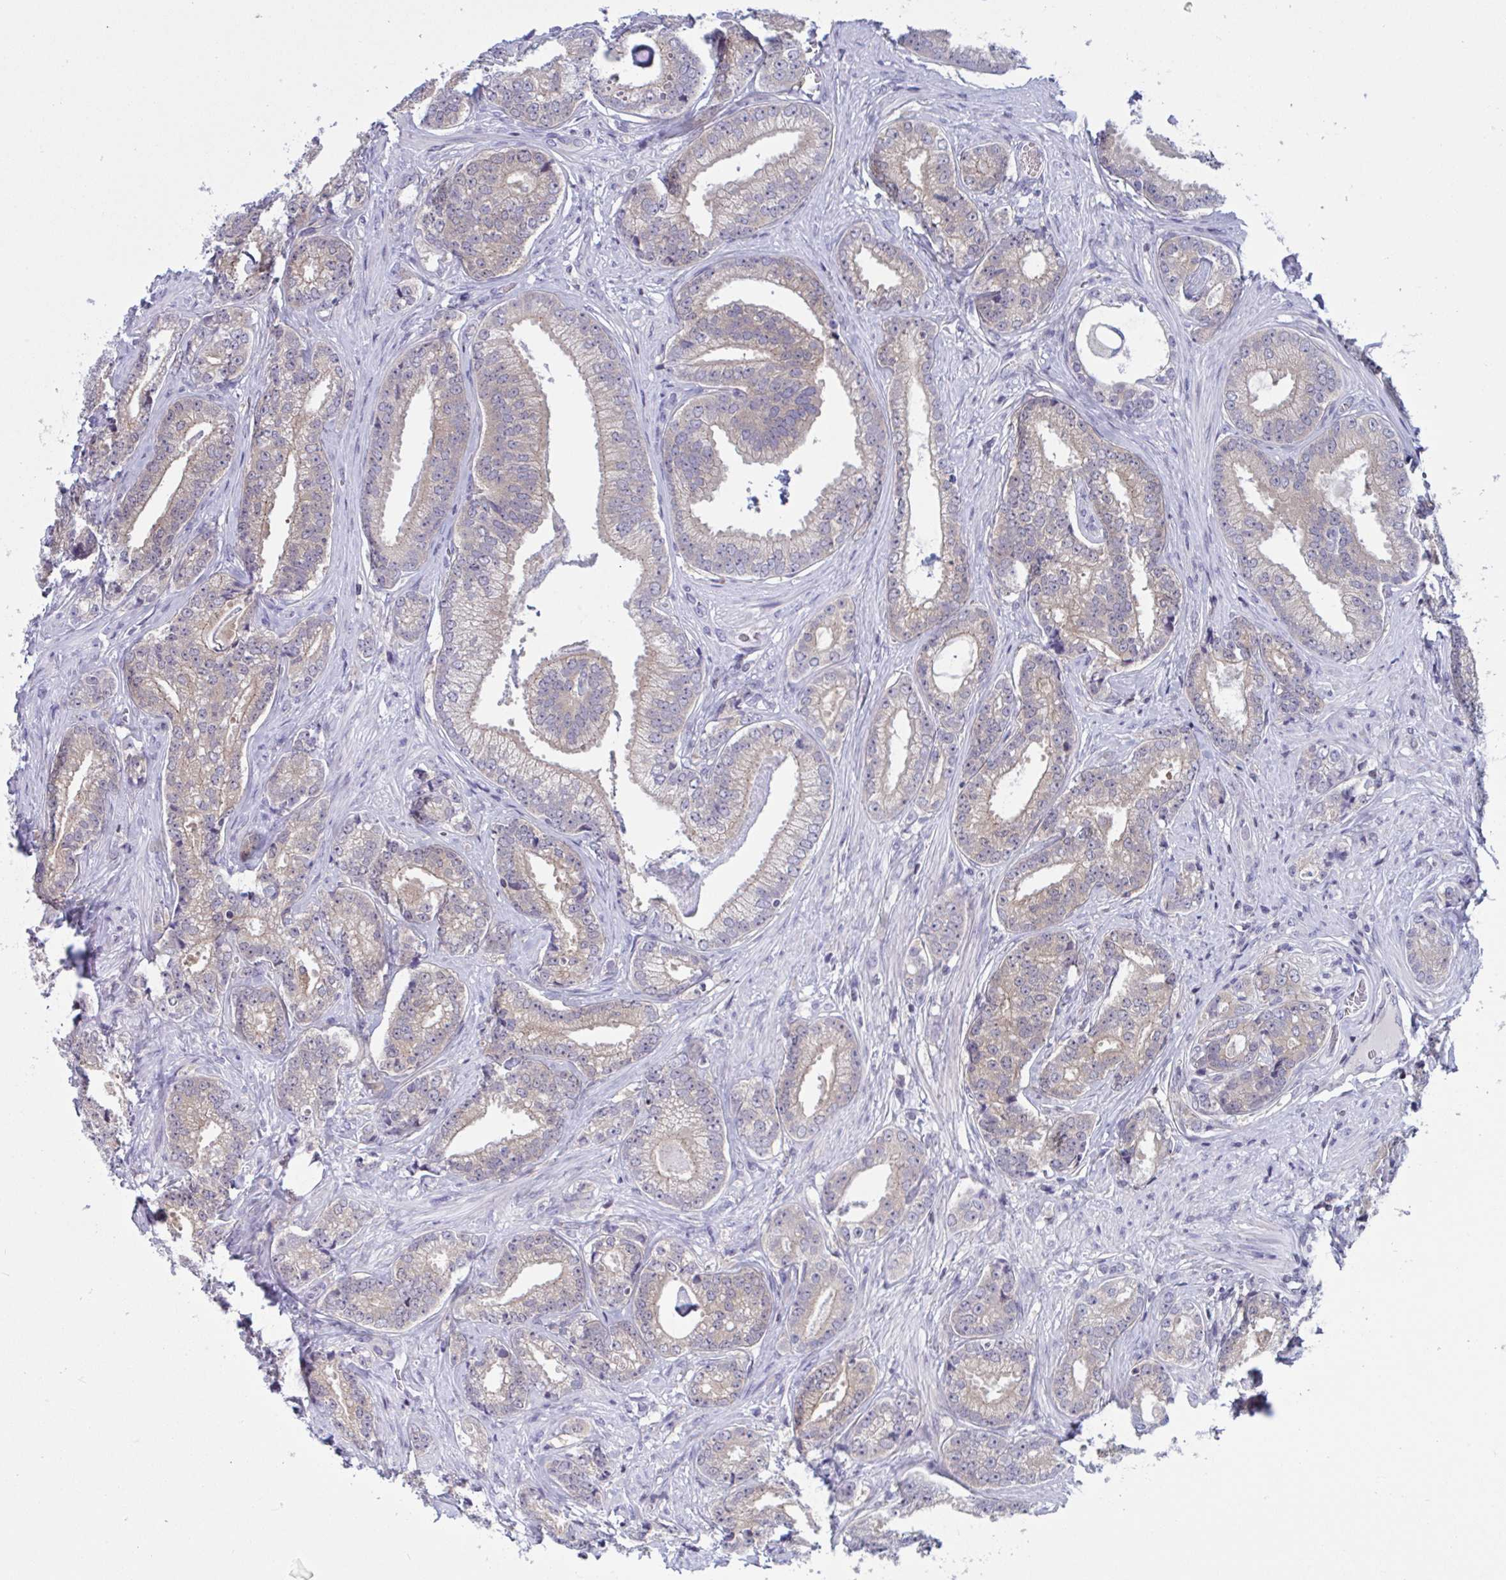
{"staining": {"intensity": "weak", "quantity": "25%-75%", "location": "cytoplasmic/membranous"}, "tissue": "prostate cancer", "cell_type": "Tumor cells", "image_type": "cancer", "snomed": [{"axis": "morphology", "description": "Adenocarcinoma, Low grade"}, {"axis": "topography", "description": "Prostate"}], "caption": "A low amount of weak cytoplasmic/membranous expression is identified in about 25%-75% of tumor cells in prostate cancer (adenocarcinoma (low-grade)) tissue. The staining was performed using DAB (3,3'-diaminobenzidine), with brown indicating positive protein expression. Nuclei are stained blue with hematoxylin.", "gene": "SNX11", "patient": {"sex": "male", "age": 63}}